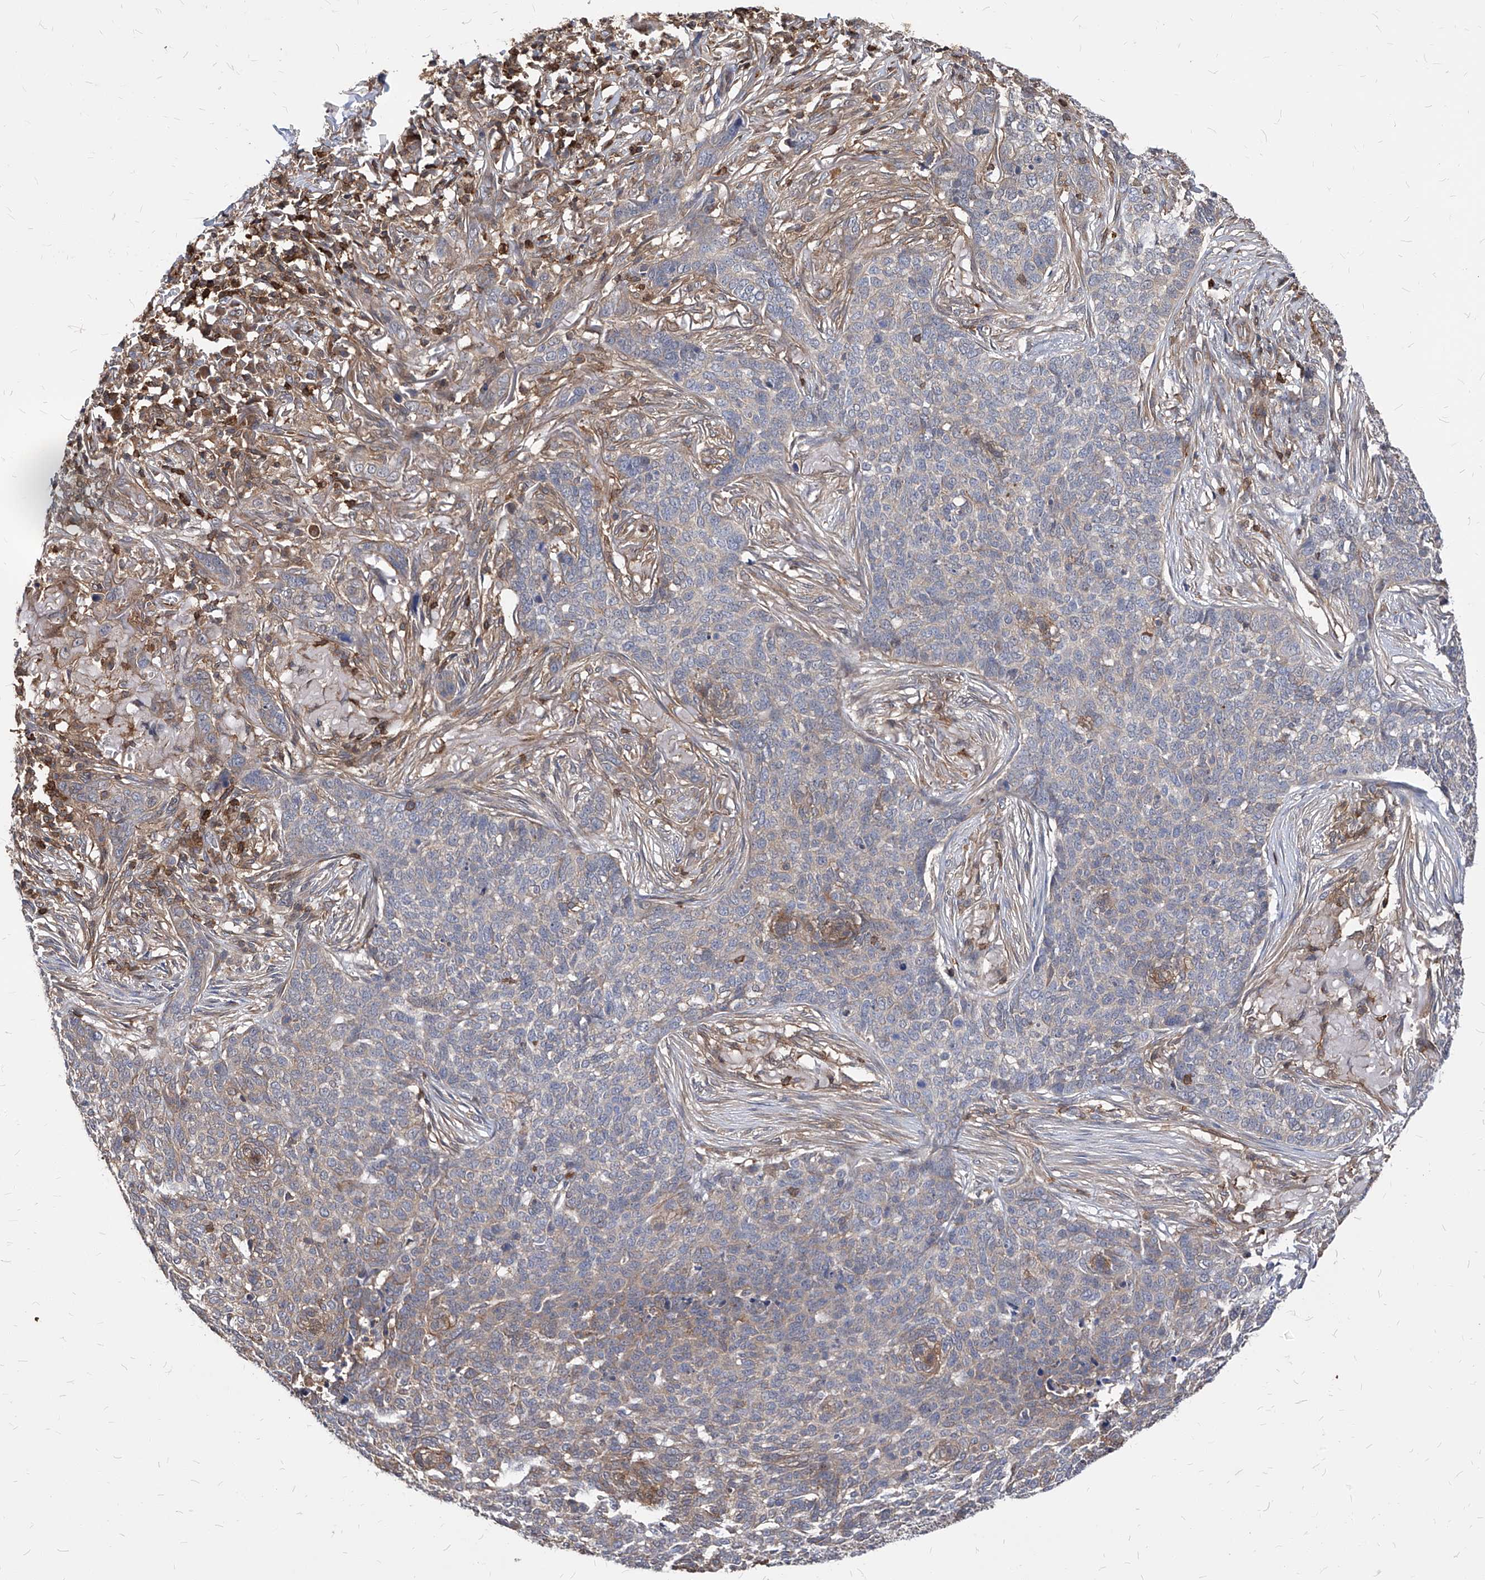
{"staining": {"intensity": "negative", "quantity": "none", "location": "none"}, "tissue": "skin cancer", "cell_type": "Tumor cells", "image_type": "cancer", "snomed": [{"axis": "morphology", "description": "Basal cell carcinoma"}, {"axis": "topography", "description": "Skin"}], "caption": "Basal cell carcinoma (skin) stained for a protein using immunohistochemistry reveals no positivity tumor cells.", "gene": "ABRACL", "patient": {"sex": "male", "age": 85}}